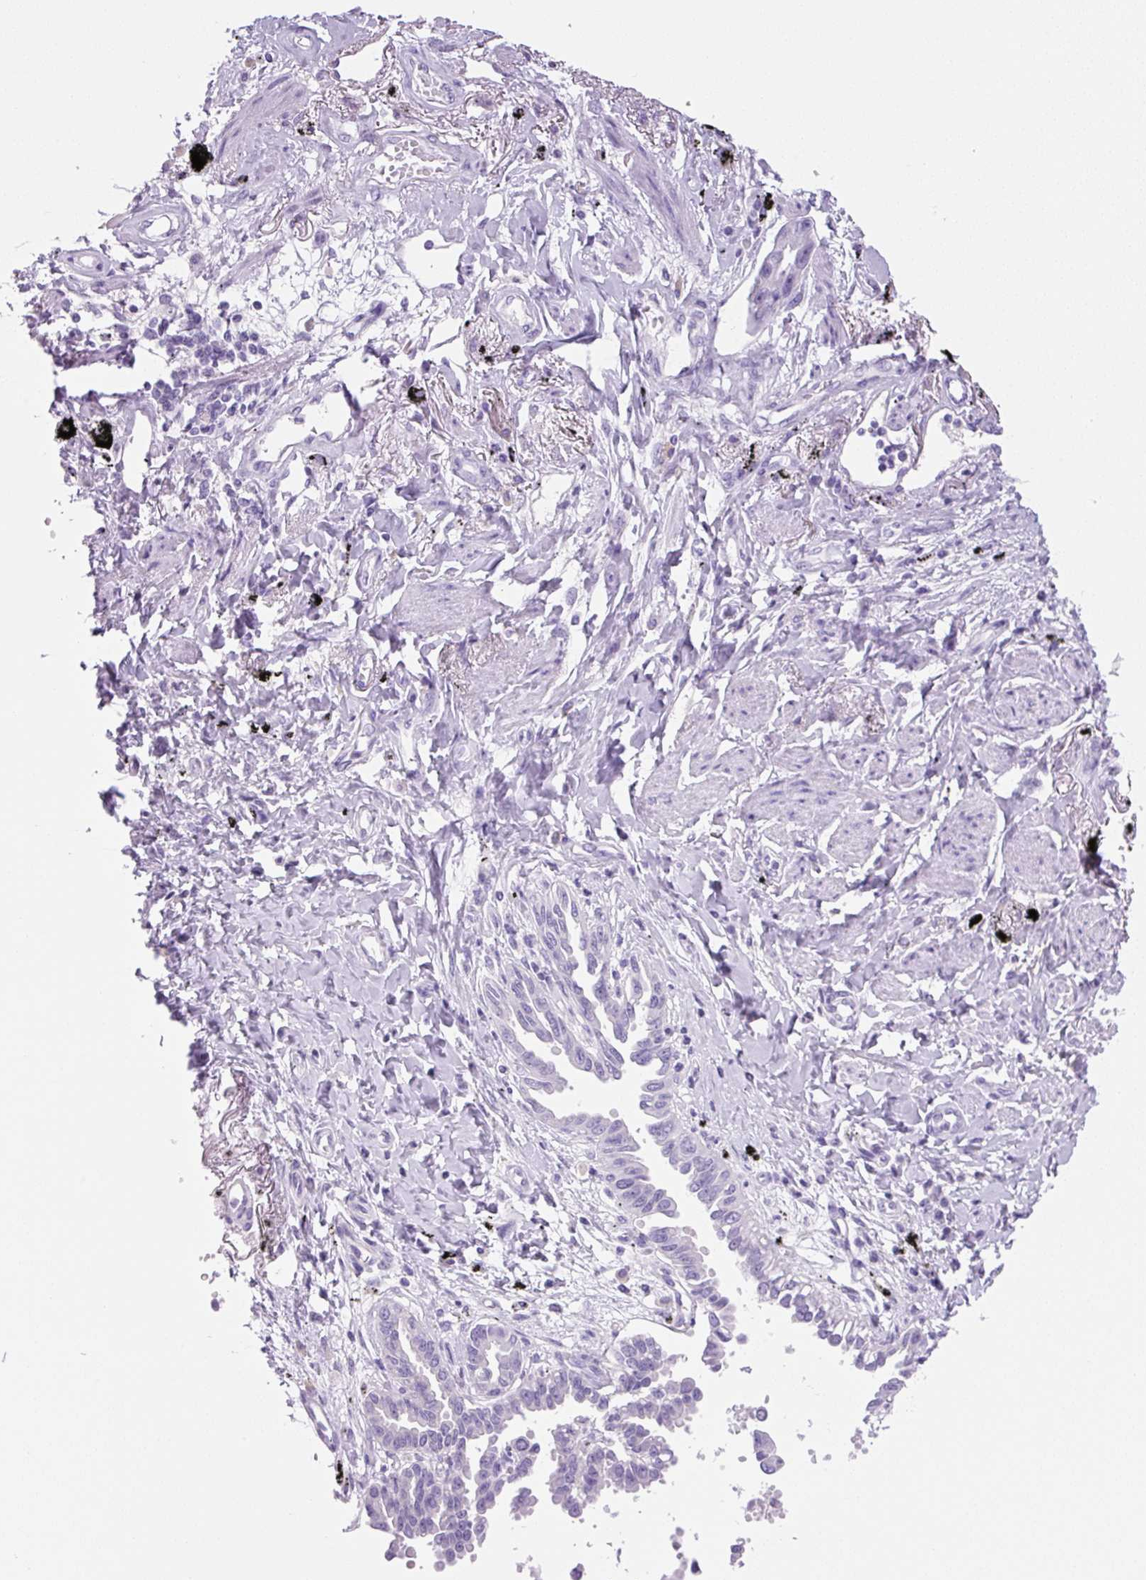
{"staining": {"intensity": "negative", "quantity": "none", "location": "none"}, "tissue": "lung cancer", "cell_type": "Tumor cells", "image_type": "cancer", "snomed": [{"axis": "morphology", "description": "Adenocarcinoma, NOS"}, {"axis": "topography", "description": "Lung"}], "caption": "Immunohistochemistry photomicrograph of human lung cancer (adenocarcinoma) stained for a protein (brown), which displays no staining in tumor cells. (Stains: DAB (3,3'-diaminobenzidine) immunohistochemistry with hematoxylin counter stain, Microscopy: brightfield microscopy at high magnification).", "gene": "PRRT1", "patient": {"sex": "male", "age": 67}}